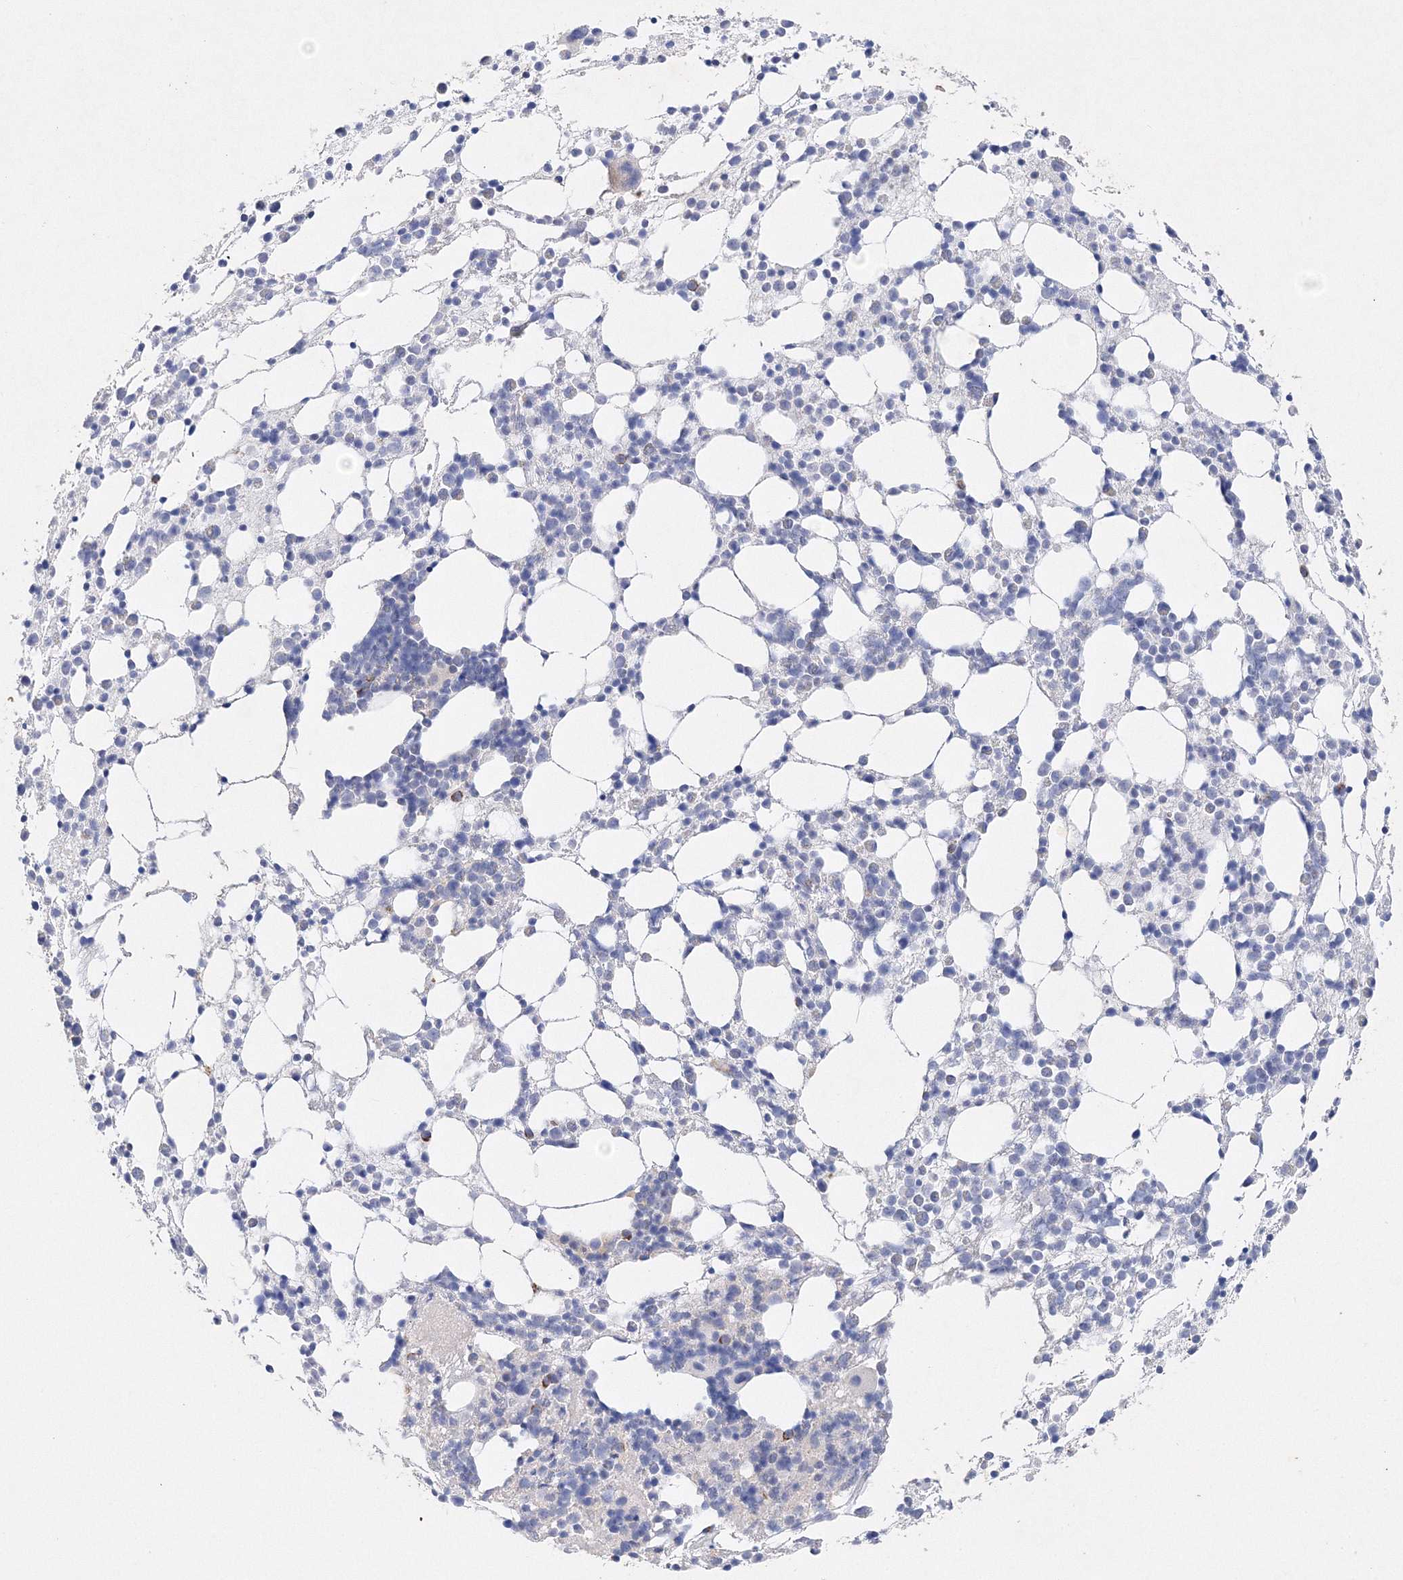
{"staining": {"intensity": "negative", "quantity": "none", "location": "none"}, "tissue": "bone marrow", "cell_type": "Hematopoietic cells", "image_type": "normal", "snomed": [{"axis": "morphology", "description": "Normal tissue, NOS"}, {"axis": "topography", "description": "Bone marrow"}], "caption": "Hematopoietic cells are negative for brown protein staining in unremarkable bone marrow. The staining is performed using DAB brown chromogen with nuclei counter-stained in using hematoxylin.", "gene": "GLS", "patient": {"sex": "female", "age": 57}}